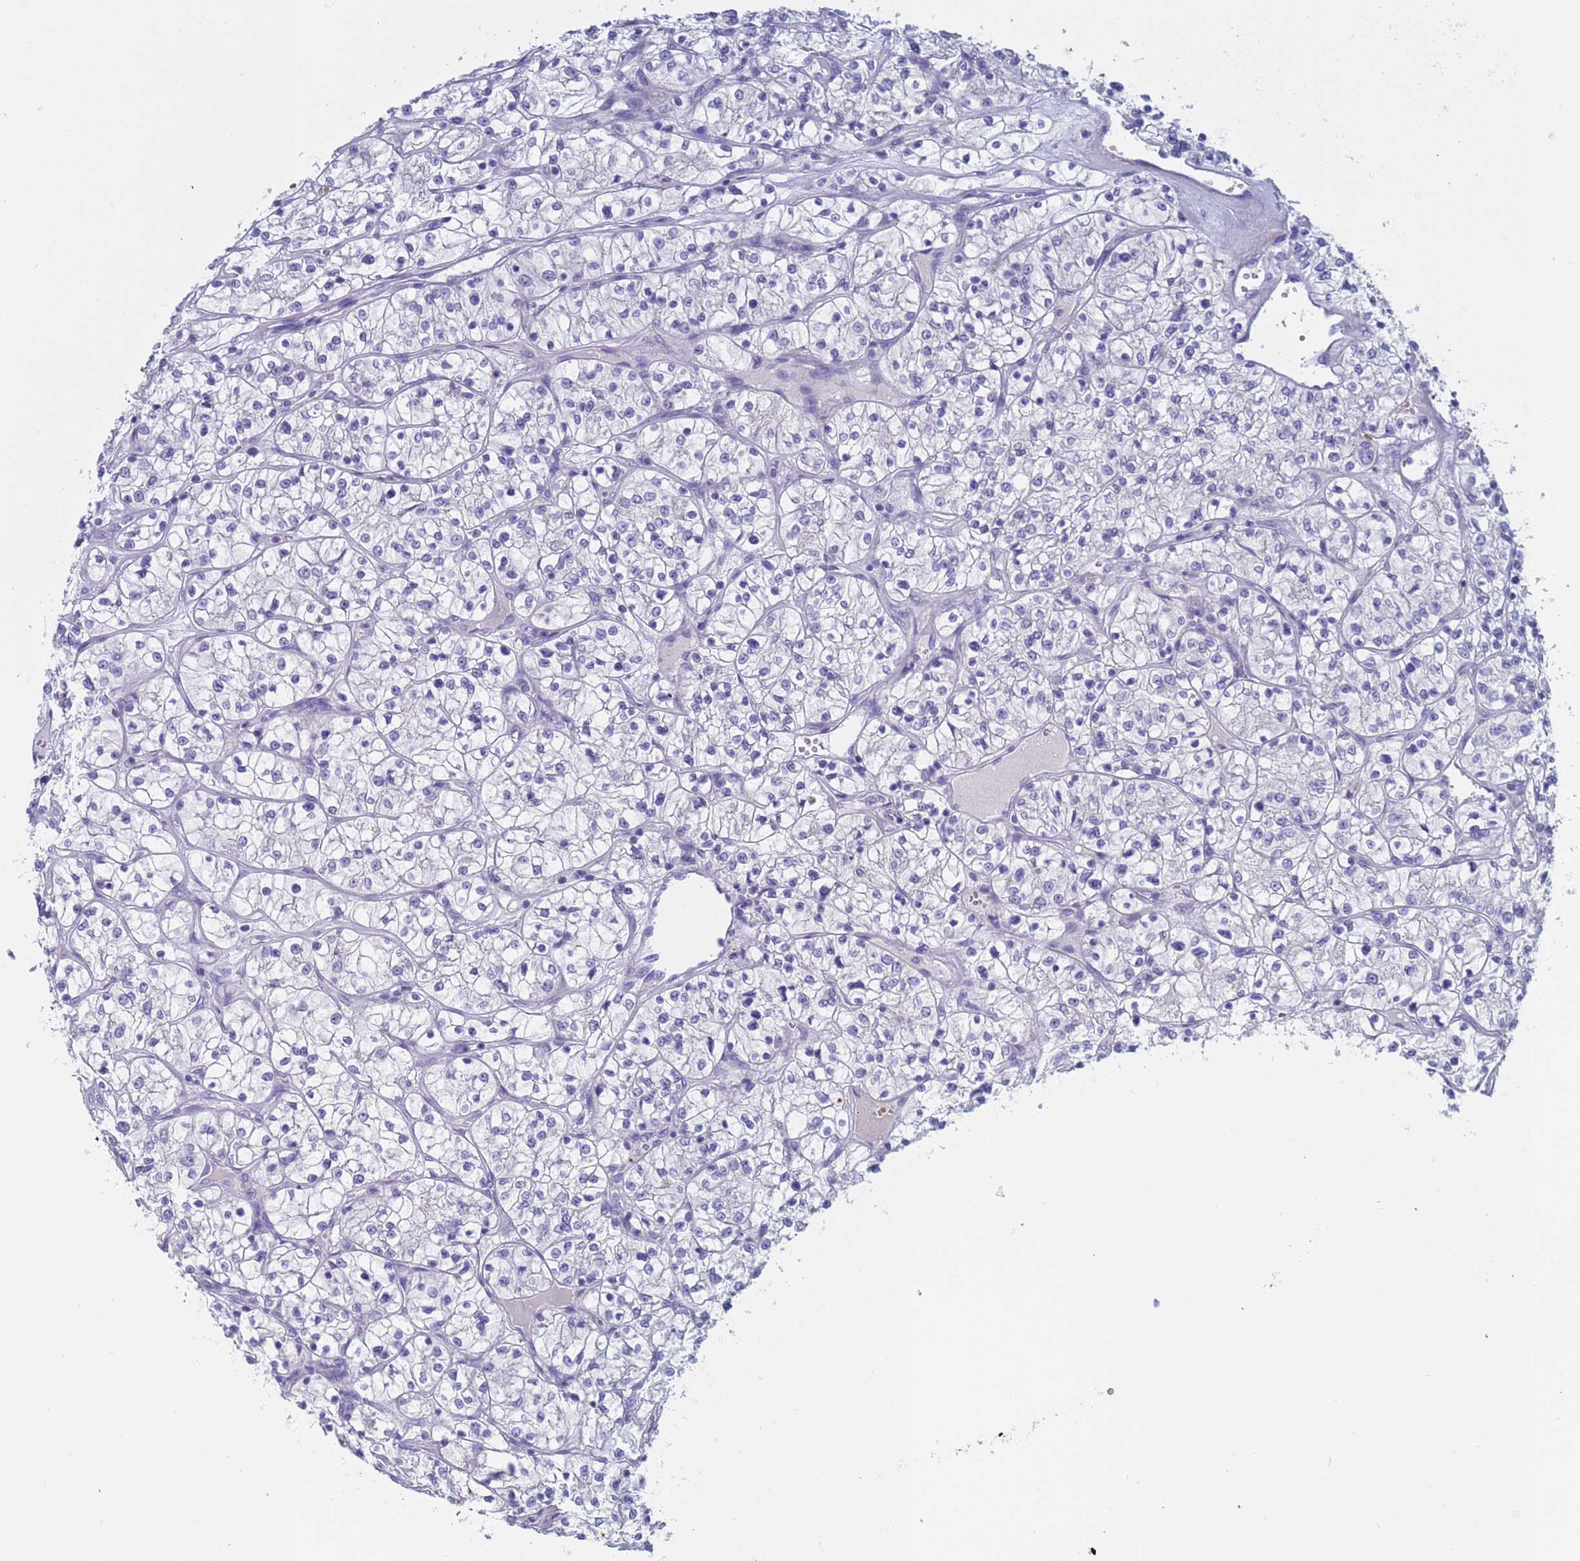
{"staining": {"intensity": "negative", "quantity": "none", "location": "none"}, "tissue": "renal cancer", "cell_type": "Tumor cells", "image_type": "cancer", "snomed": [{"axis": "morphology", "description": "Adenocarcinoma, NOS"}, {"axis": "topography", "description": "Kidney"}], "caption": "Immunohistochemistry (IHC) micrograph of neoplastic tissue: human renal adenocarcinoma stained with DAB reveals no significant protein positivity in tumor cells. (Brightfield microscopy of DAB (3,3'-diaminobenzidine) IHC at high magnification).", "gene": "KBTBD3", "patient": {"sex": "female", "age": 64}}